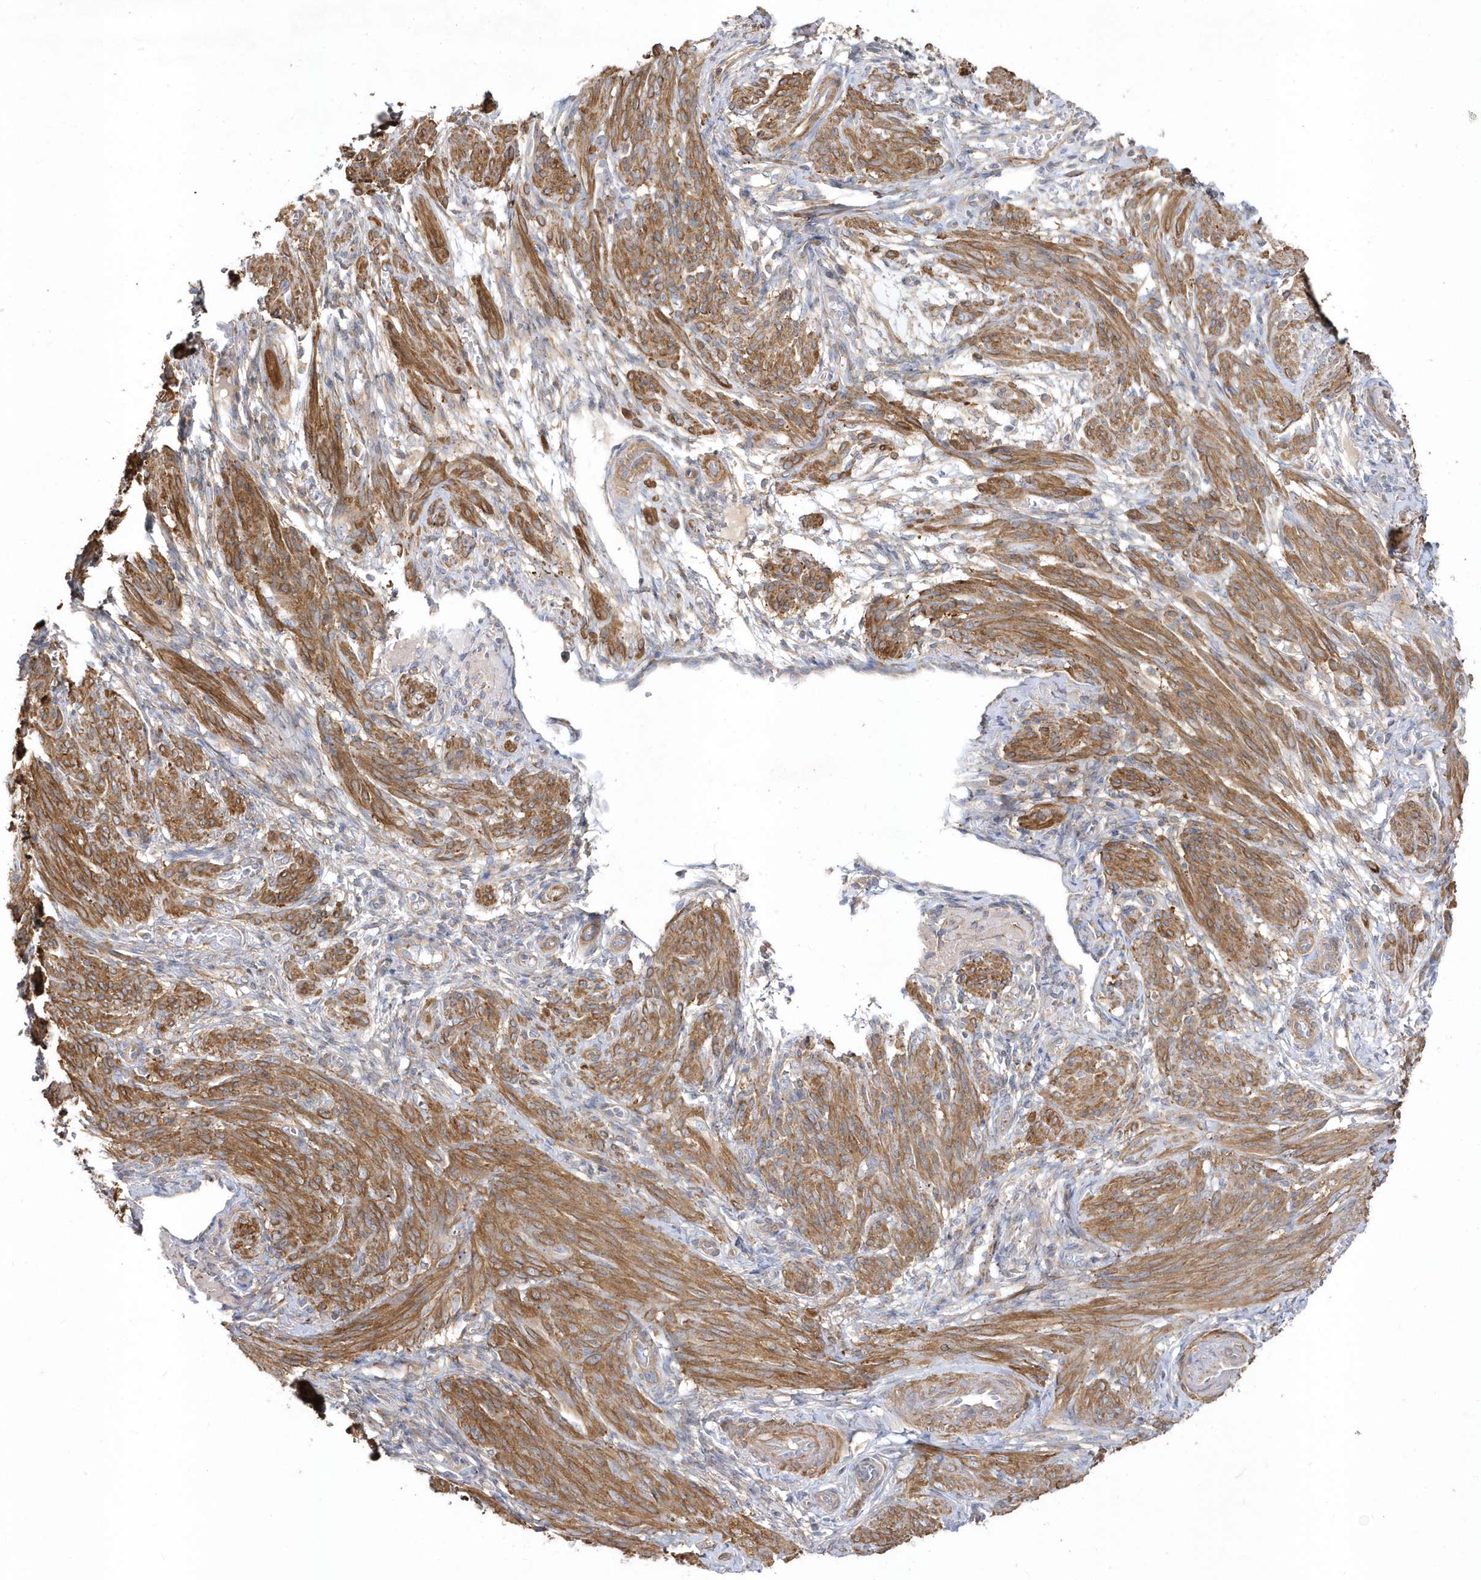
{"staining": {"intensity": "moderate", "quantity": ">75%", "location": "cytoplasmic/membranous"}, "tissue": "smooth muscle", "cell_type": "Smooth muscle cells", "image_type": "normal", "snomed": [{"axis": "morphology", "description": "Normal tissue, NOS"}, {"axis": "topography", "description": "Smooth muscle"}], "caption": "Immunohistochemistry micrograph of unremarkable smooth muscle: human smooth muscle stained using IHC displays medium levels of moderate protein expression localized specifically in the cytoplasmic/membranous of smooth muscle cells, appearing as a cytoplasmic/membranous brown color.", "gene": "LEXM", "patient": {"sex": "female", "age": 39}}